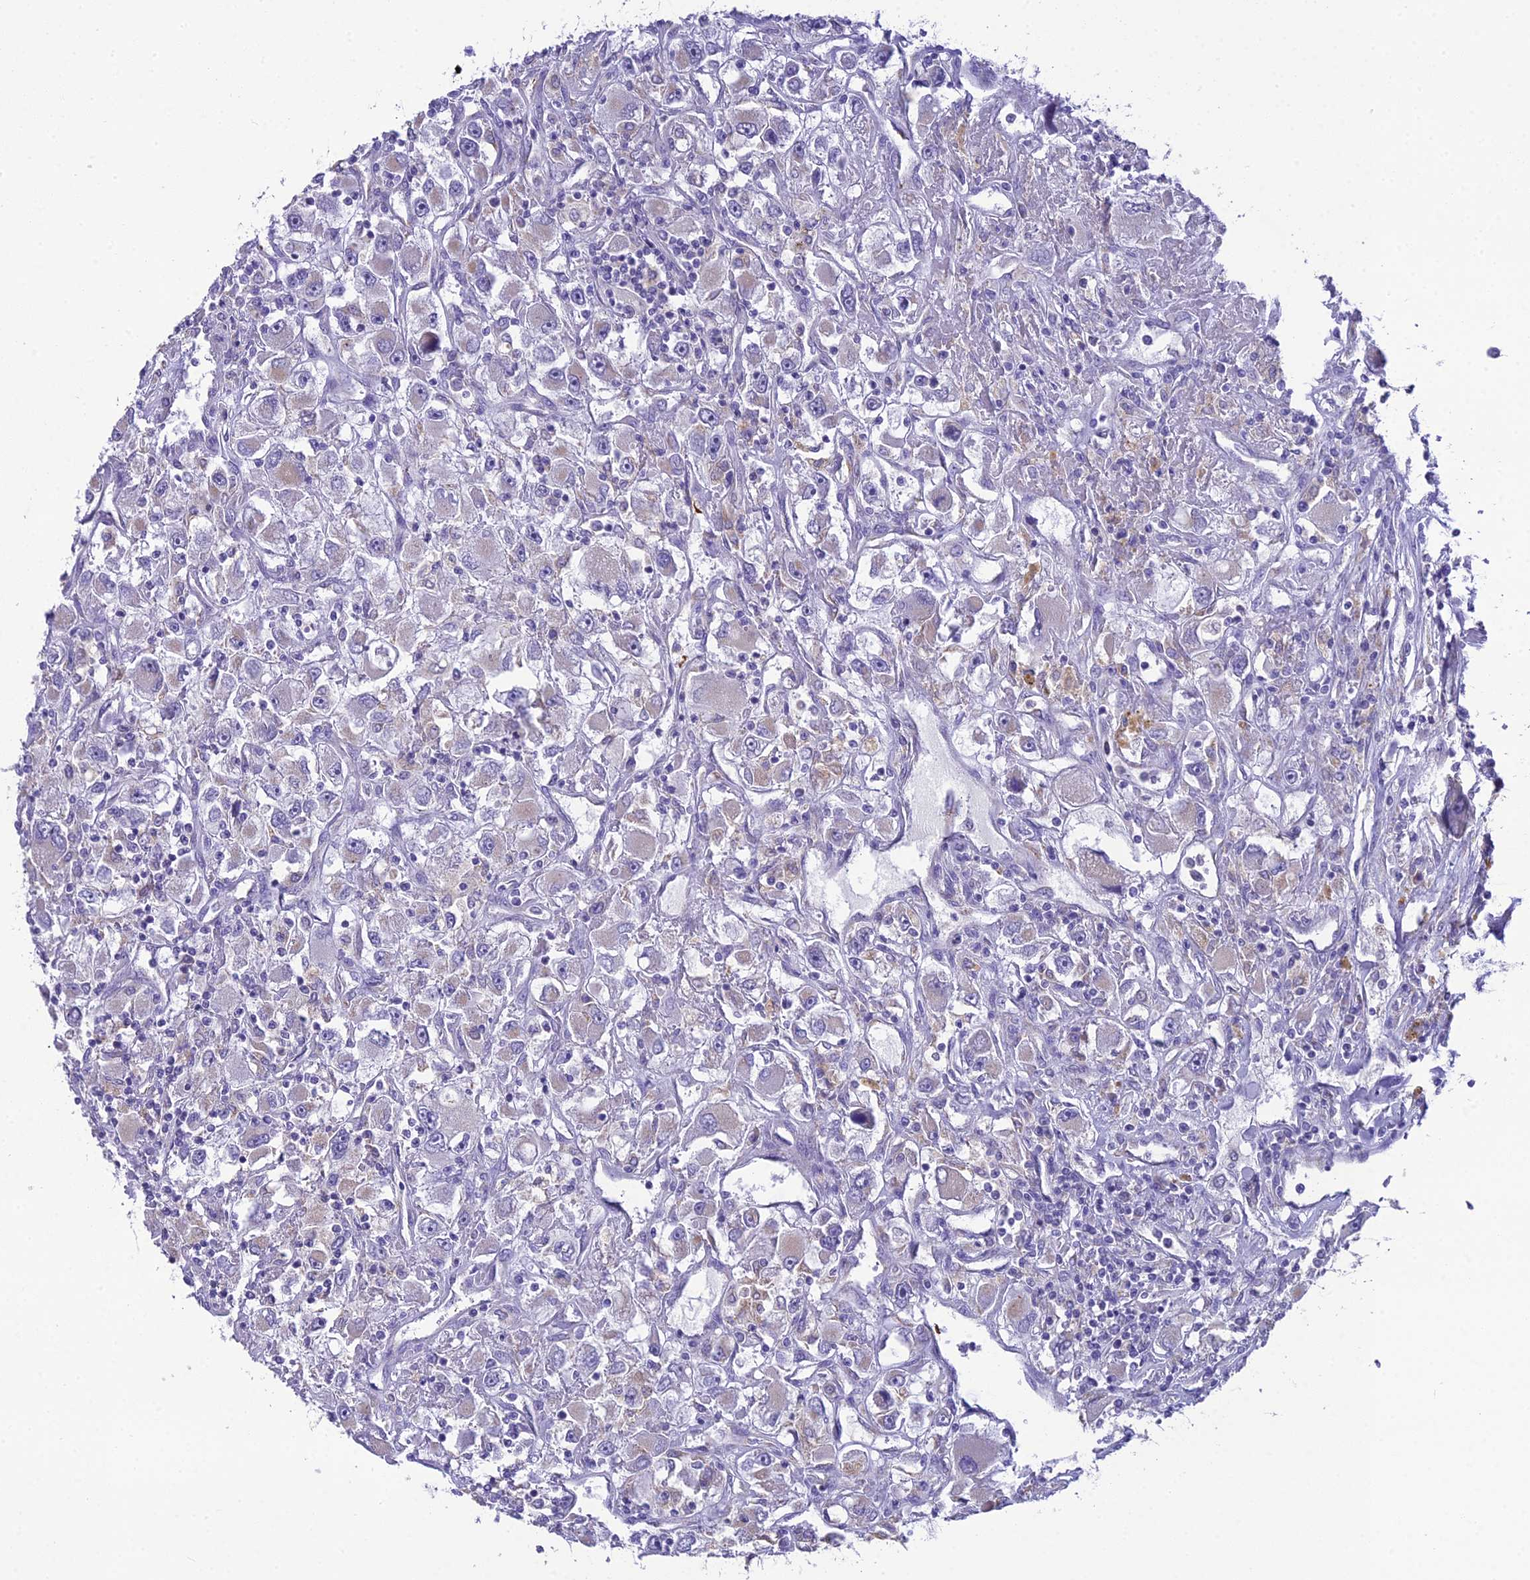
{"staining": {"intensity": "negative", "quantity": "none", "location": "none"}, "tissue": "renal cancer", "cell_type": "Tumor cells", "image_type": "cancer", "snomed": [{"axis": "morphology", "description": "Adenocarcinoma, NOS"}, {"axis": "topography", "description": "Kidney"}], "caption": "There is no significant expression in tumor cells of renal adenocarcinoma.", "gene": "MIIP", "patient": {"sex": "female", "age": 52}}